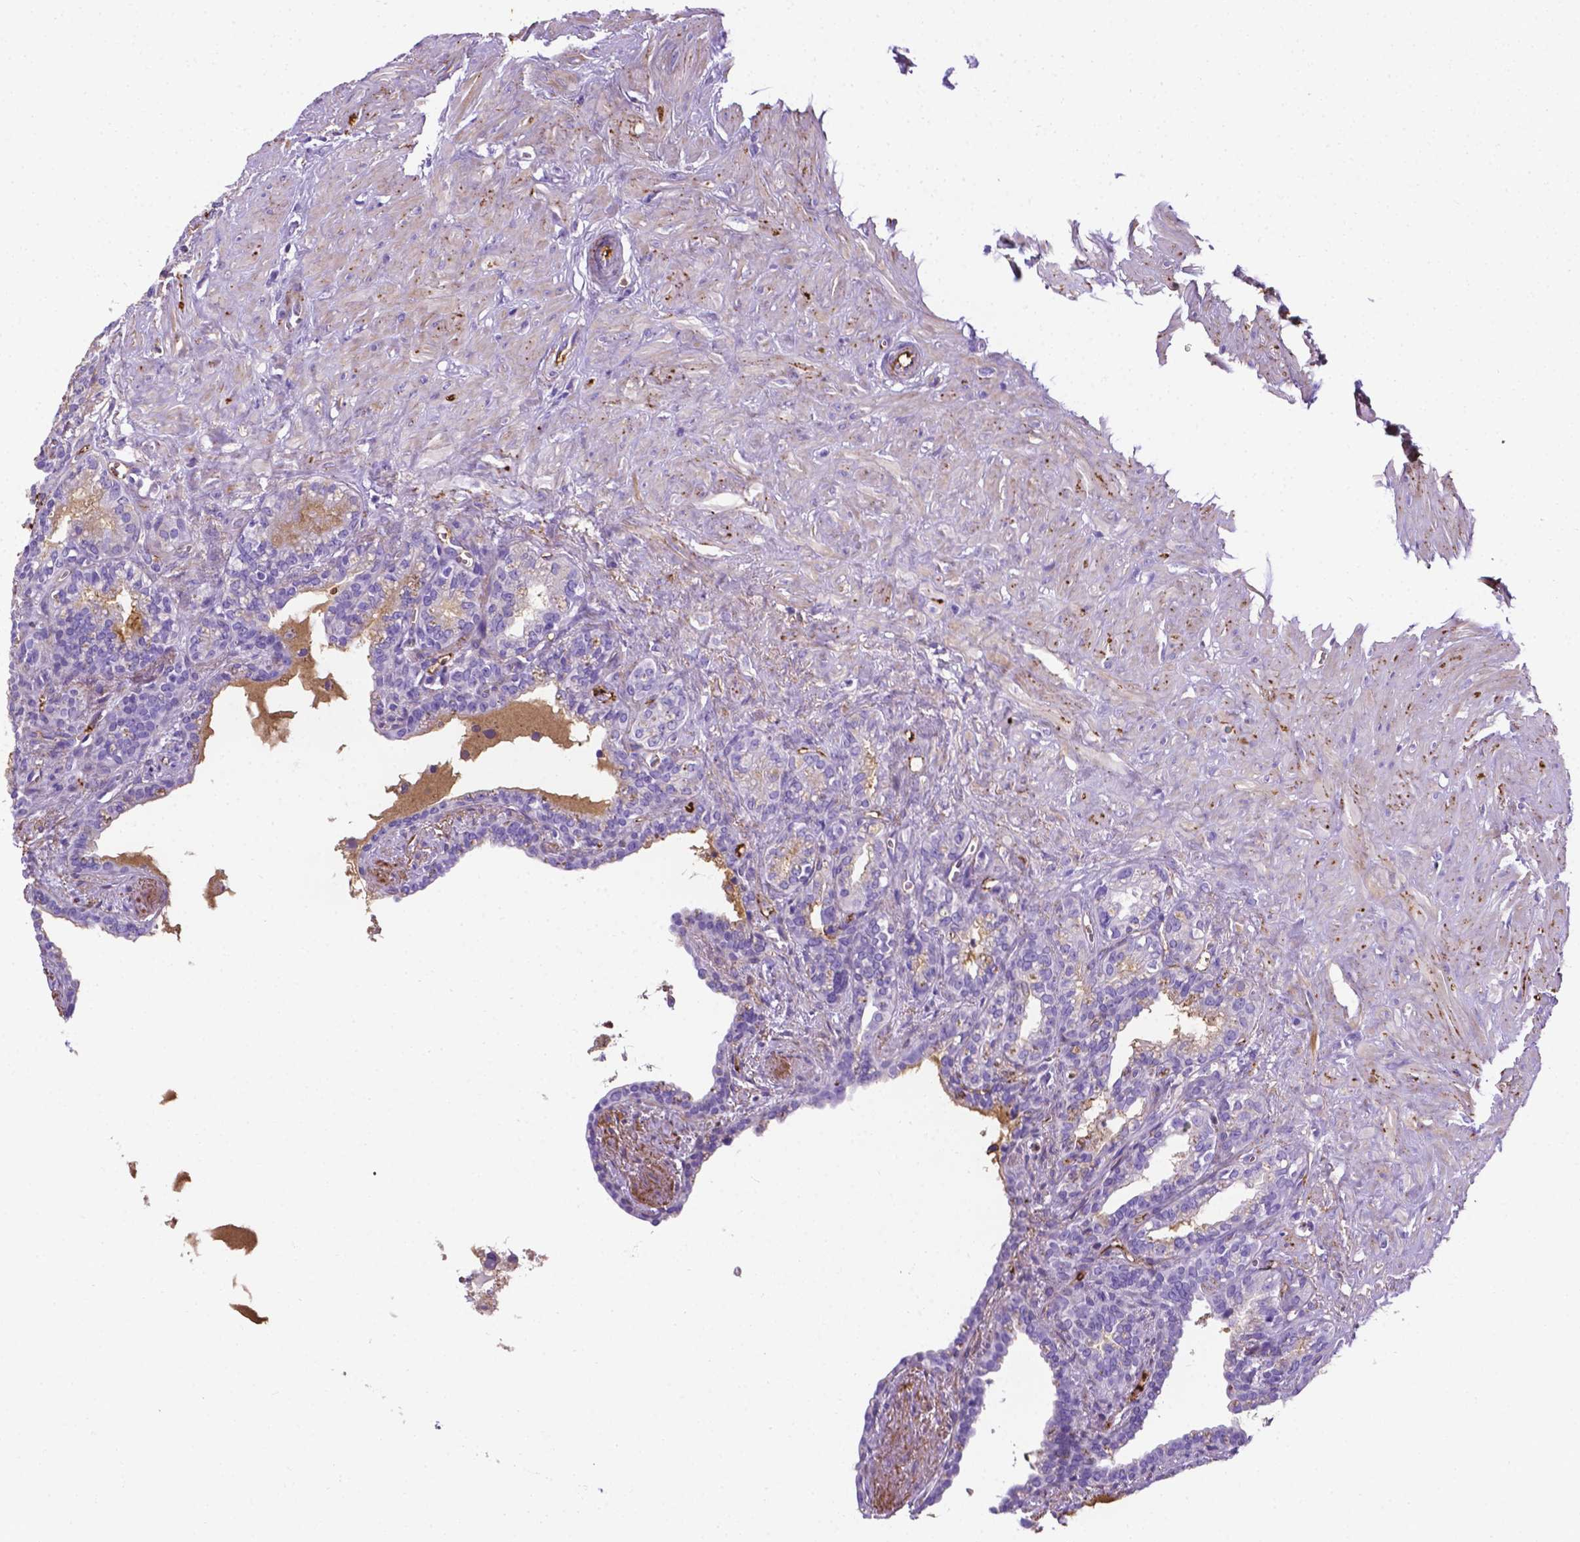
{"staining": {"intensity": "weak", "quantity": "<25%", "location": "cytoplasmic/membranous"}, "tissue": "seminal vesicle", "cell_type": "Glandular cells", "image_type": "normal", "snomed": [{"axis": "morphology", "description": "Normal tissue, NOS"}, {"axis": "morphology", "description": "Urothelial carcinoma, NOS"}, {"axis": "topography", "description": "Urinary bladder"}, {"axis": "topography", "description": "Seminal veicle"}], "caption": "Immunohistochemistry (IHC) histopathology image of normal seminal vesicle: seminal vesicle stained with DAB demonstrates no significant protein staining in glandular cells.", "gene": "APOE", "patient": {"sex": "male", "age": 76}}